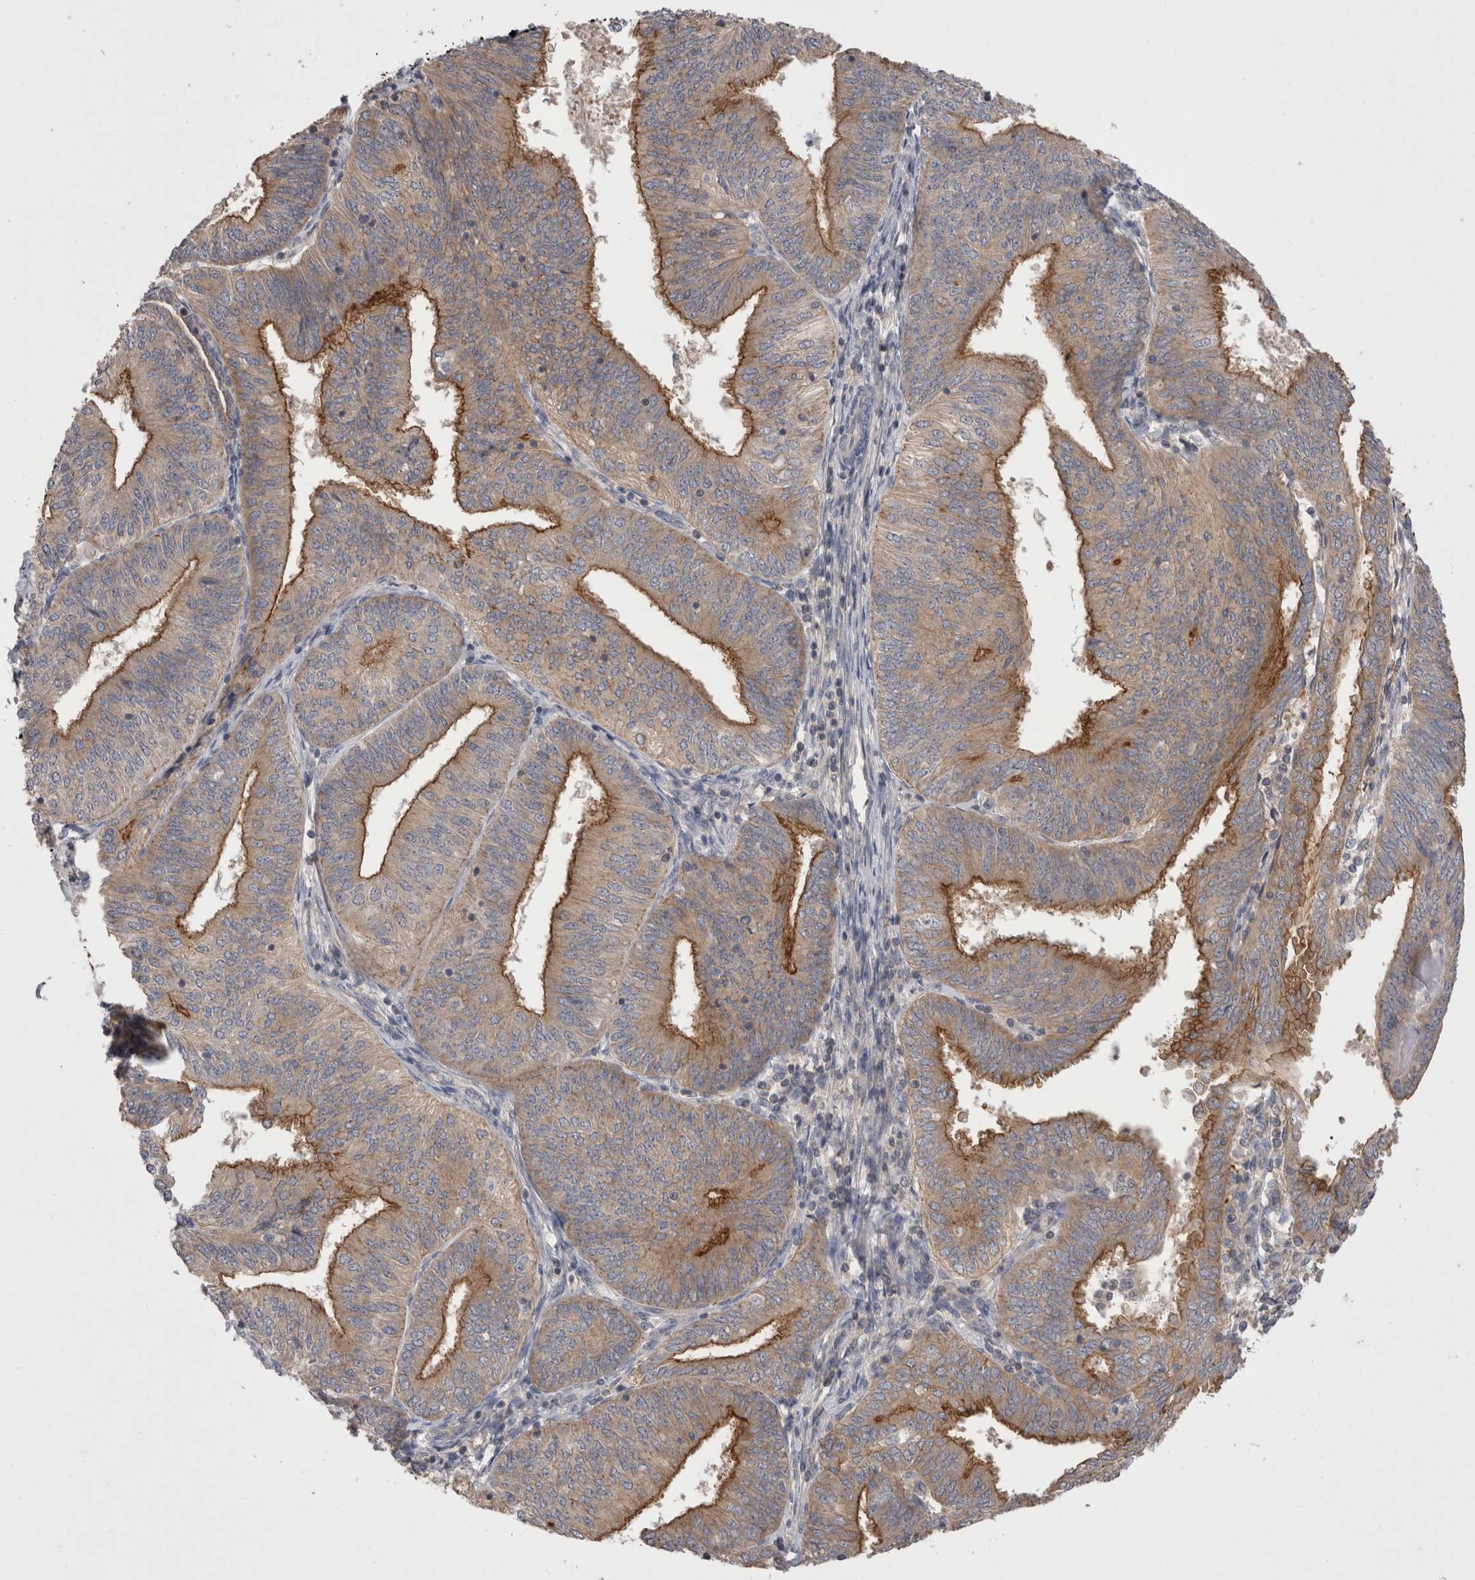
{"staining": {"intensity": "strong", "quantity": "25%-75%", "location": "cytoplasmic/membranous"}, "tissue": "endometrial cancer", "cell_type": "Tumor cells", "image_type": "cancer", "snomed": [{"axis": "morphology", "description": "Adenocarcinoma, NOS"}, {"axis": "topography", "description": "Endometrium"}], "caption": "This photomicrograph displays immunohistochemistry staining of human endometrial adenocarcinoma, with high strong cytoplasmic/membranous expression in approximately 25%-75% of tumor cells.", "gene": "OTOR", "patient": {"sex": "female", "age": 58}}